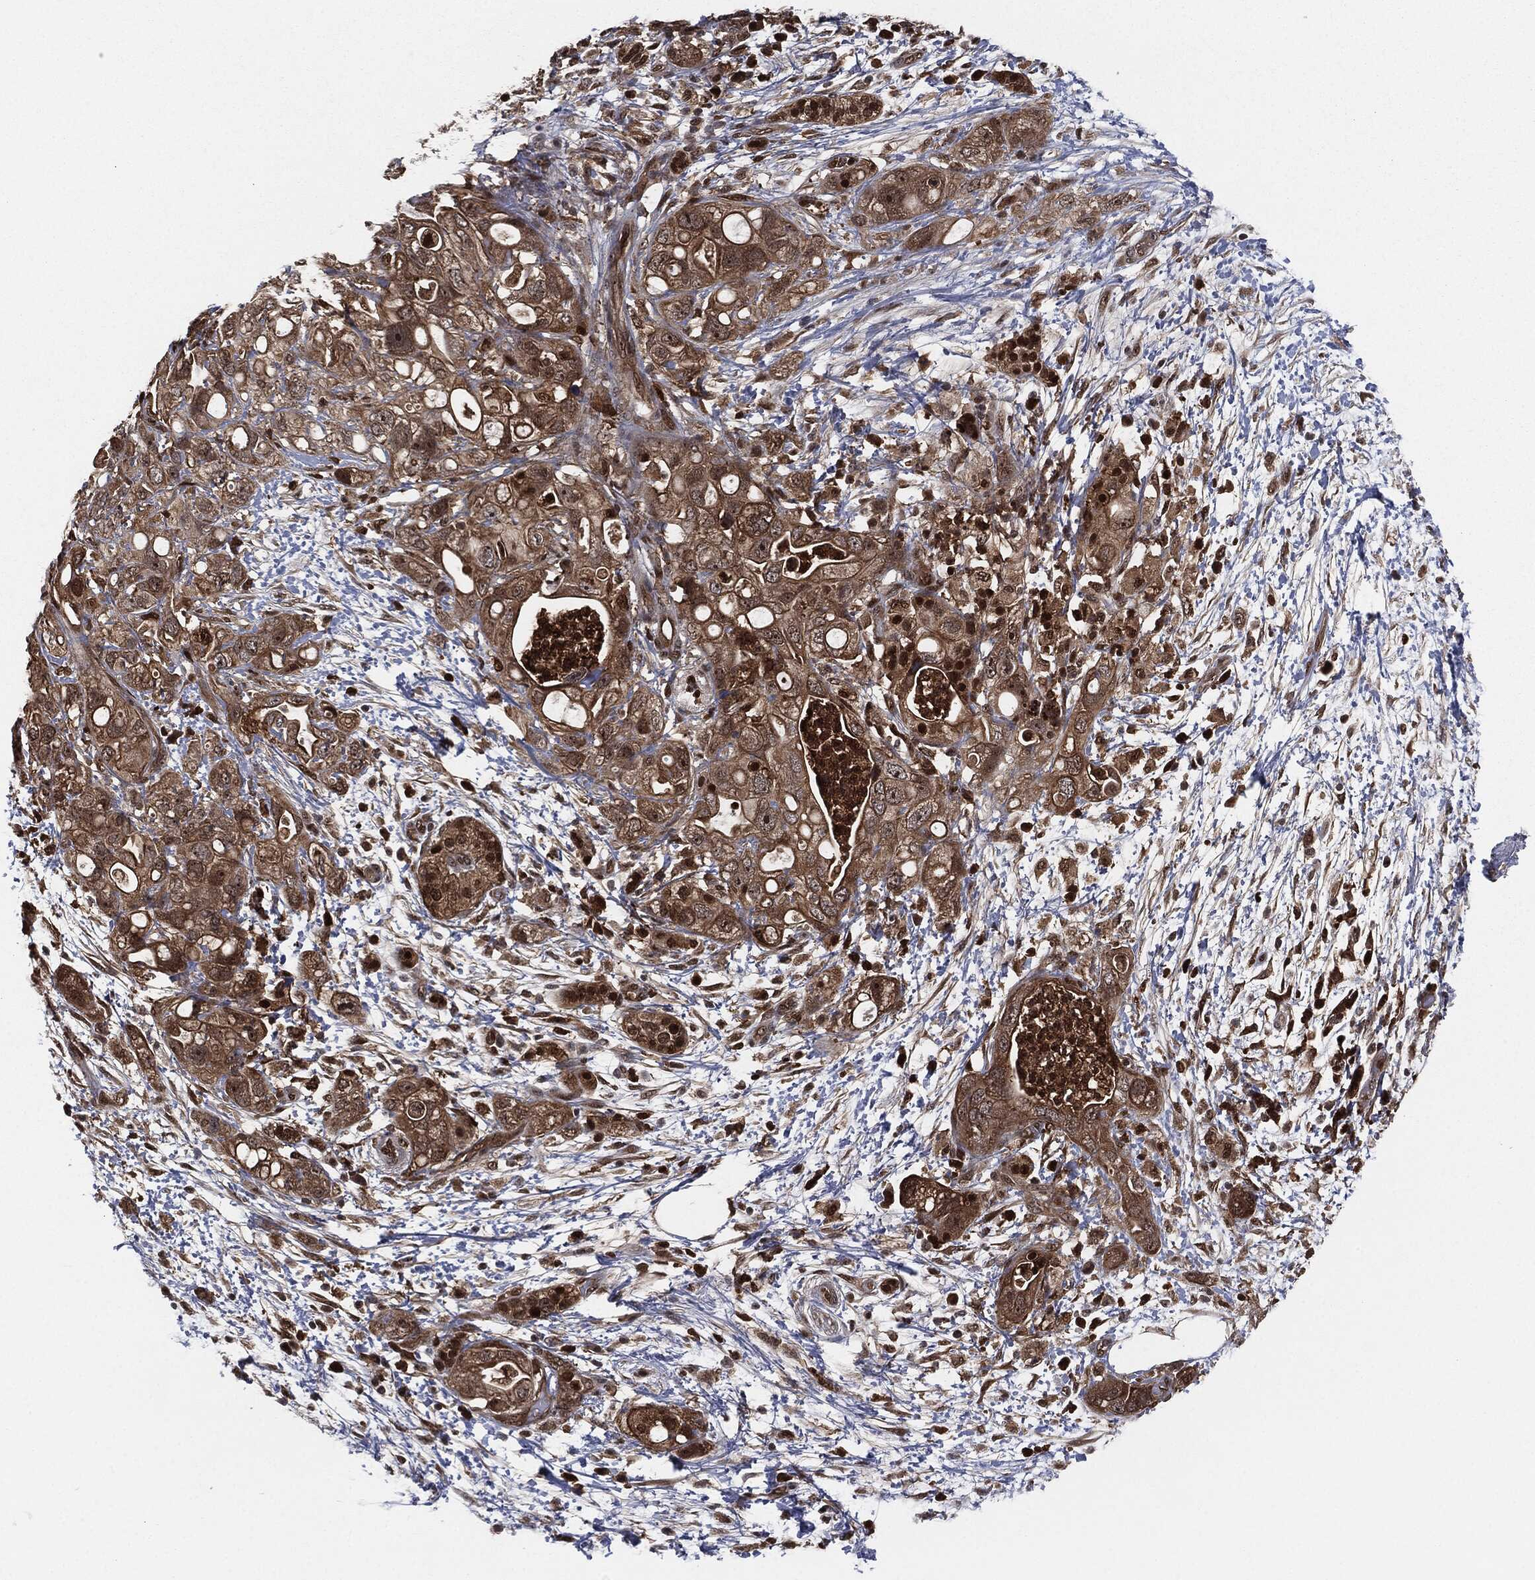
{"staining": {"intensity": "moderate", "quantity": ">75%", "location": "cytoplasmic/membranous"}, "tissue": "pancreatic cancer", "cell_type": "Tumor cells", "image_type": "cancer", "snomed": [{"axis": "morphology", "description": "Adenocarcinoma, NOS"}, {"axis": "topography", "description": "Pancreas"}], "caption": "Protein staining of pancreatic cancer tissue displays moderate cytoplasmic/membranous positivity in about >75% of tumor cells.", "gene": "CAPRIN2", "patient": {"sex": "female", "age": 72}}